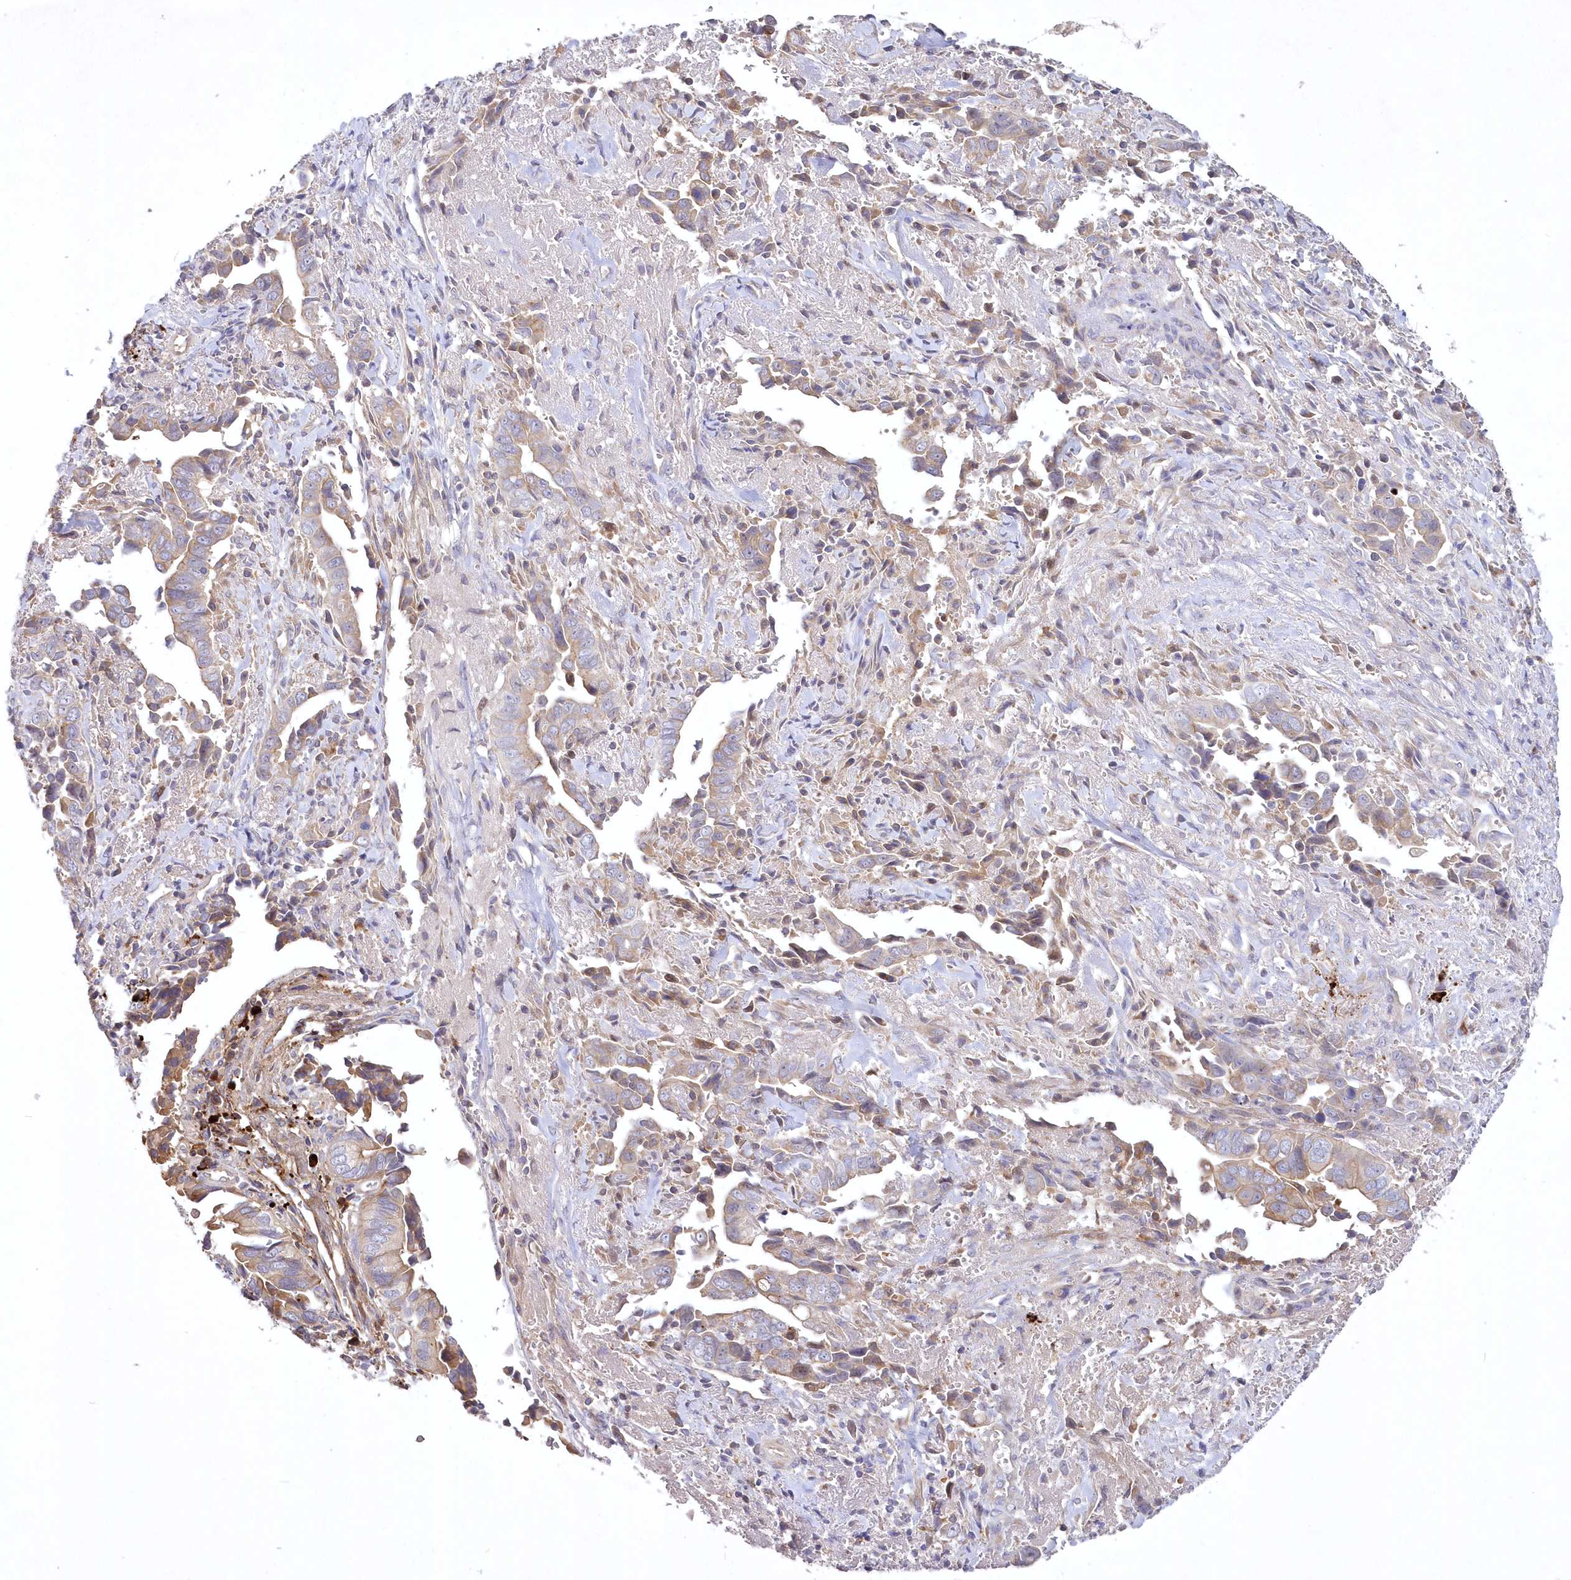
{"staining": {"intensity": "weak", "quantity": "<25%", "location": "cytoplasmic/membranous"}, "tissue": "liver cancer", "cell_type": "Tumor cells", "image_type": "cancer", "snomed": [{"axis": "morphology", "description": "Cholangiocarcinoma"}, {"axis": "topography", "description": "Liver"}], "caption": "Protein analysis of cholangiocarcinoma (liver) displays no significant positivity in tumor cells.", "gene": "WBP1L", "patient": {"sex": "female", "age": 79}}